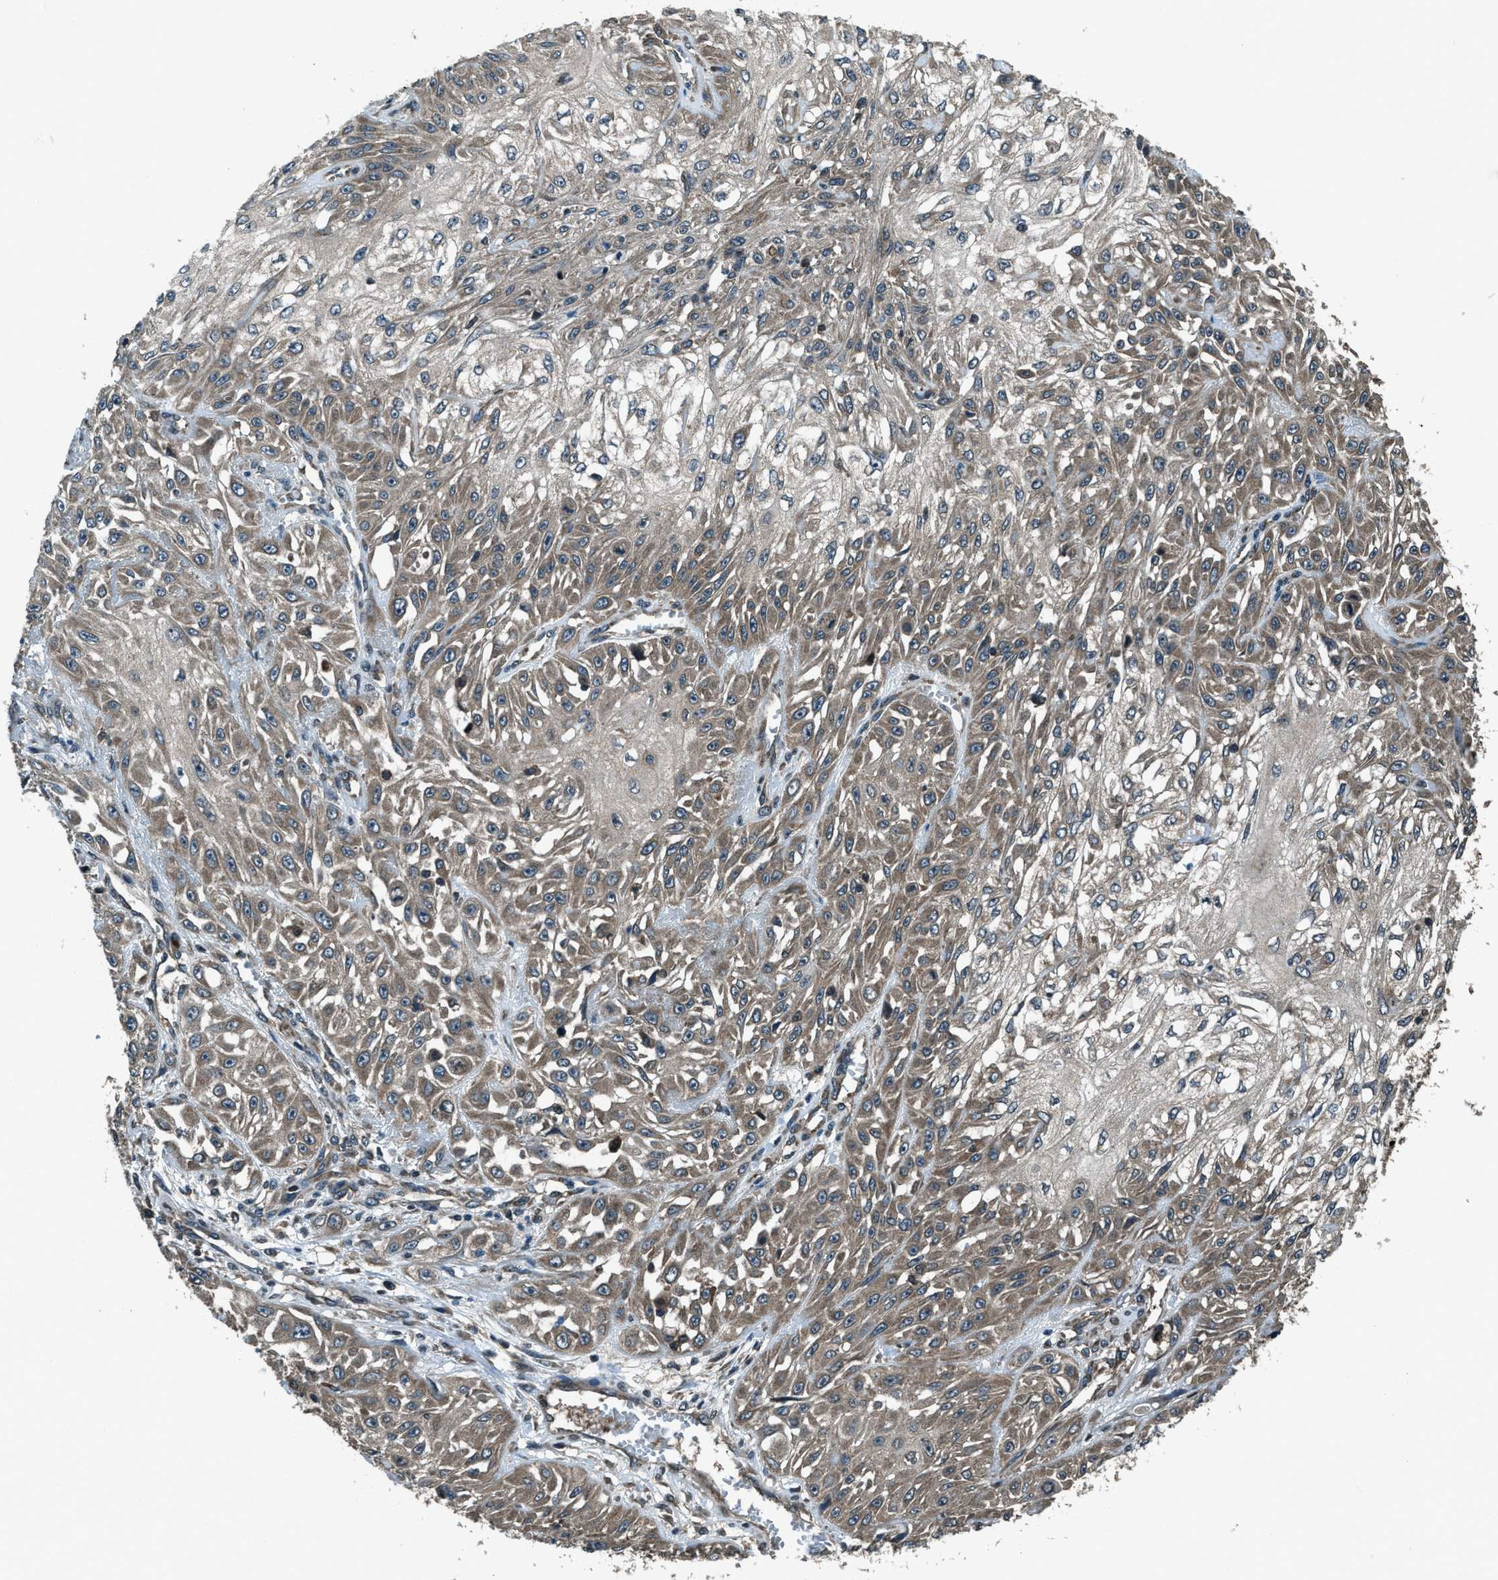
{"staining": {"intensity": "weak", "quantity": ">75%", "location": "cytoplasmic/membranous"}, "tissue": "skin cancer", "cell_type": "Tumor cells", "image_type": "cancer", "snomed": [{"axis": "morphology", "description": "Squamous cell carcinoma, NOS"}, {"axis": "morphology", "description": "Squamous cell carcinoma, metastatic, NOS"}, {"axis": "topography", "description": "Skin"}, {"axis": "topography", "description": "Lymph node"}], "caption": "Skin squamous cell carcinoma tissue displays weak cytoplasmic/membranous expression in approximately >75% of tumor cells, visualized by immunohistochemistry. (IHC, brightfield microscopy, high magnification).", "gene": "TRIM4", "patient": {"sex": "male", "age": 75}}